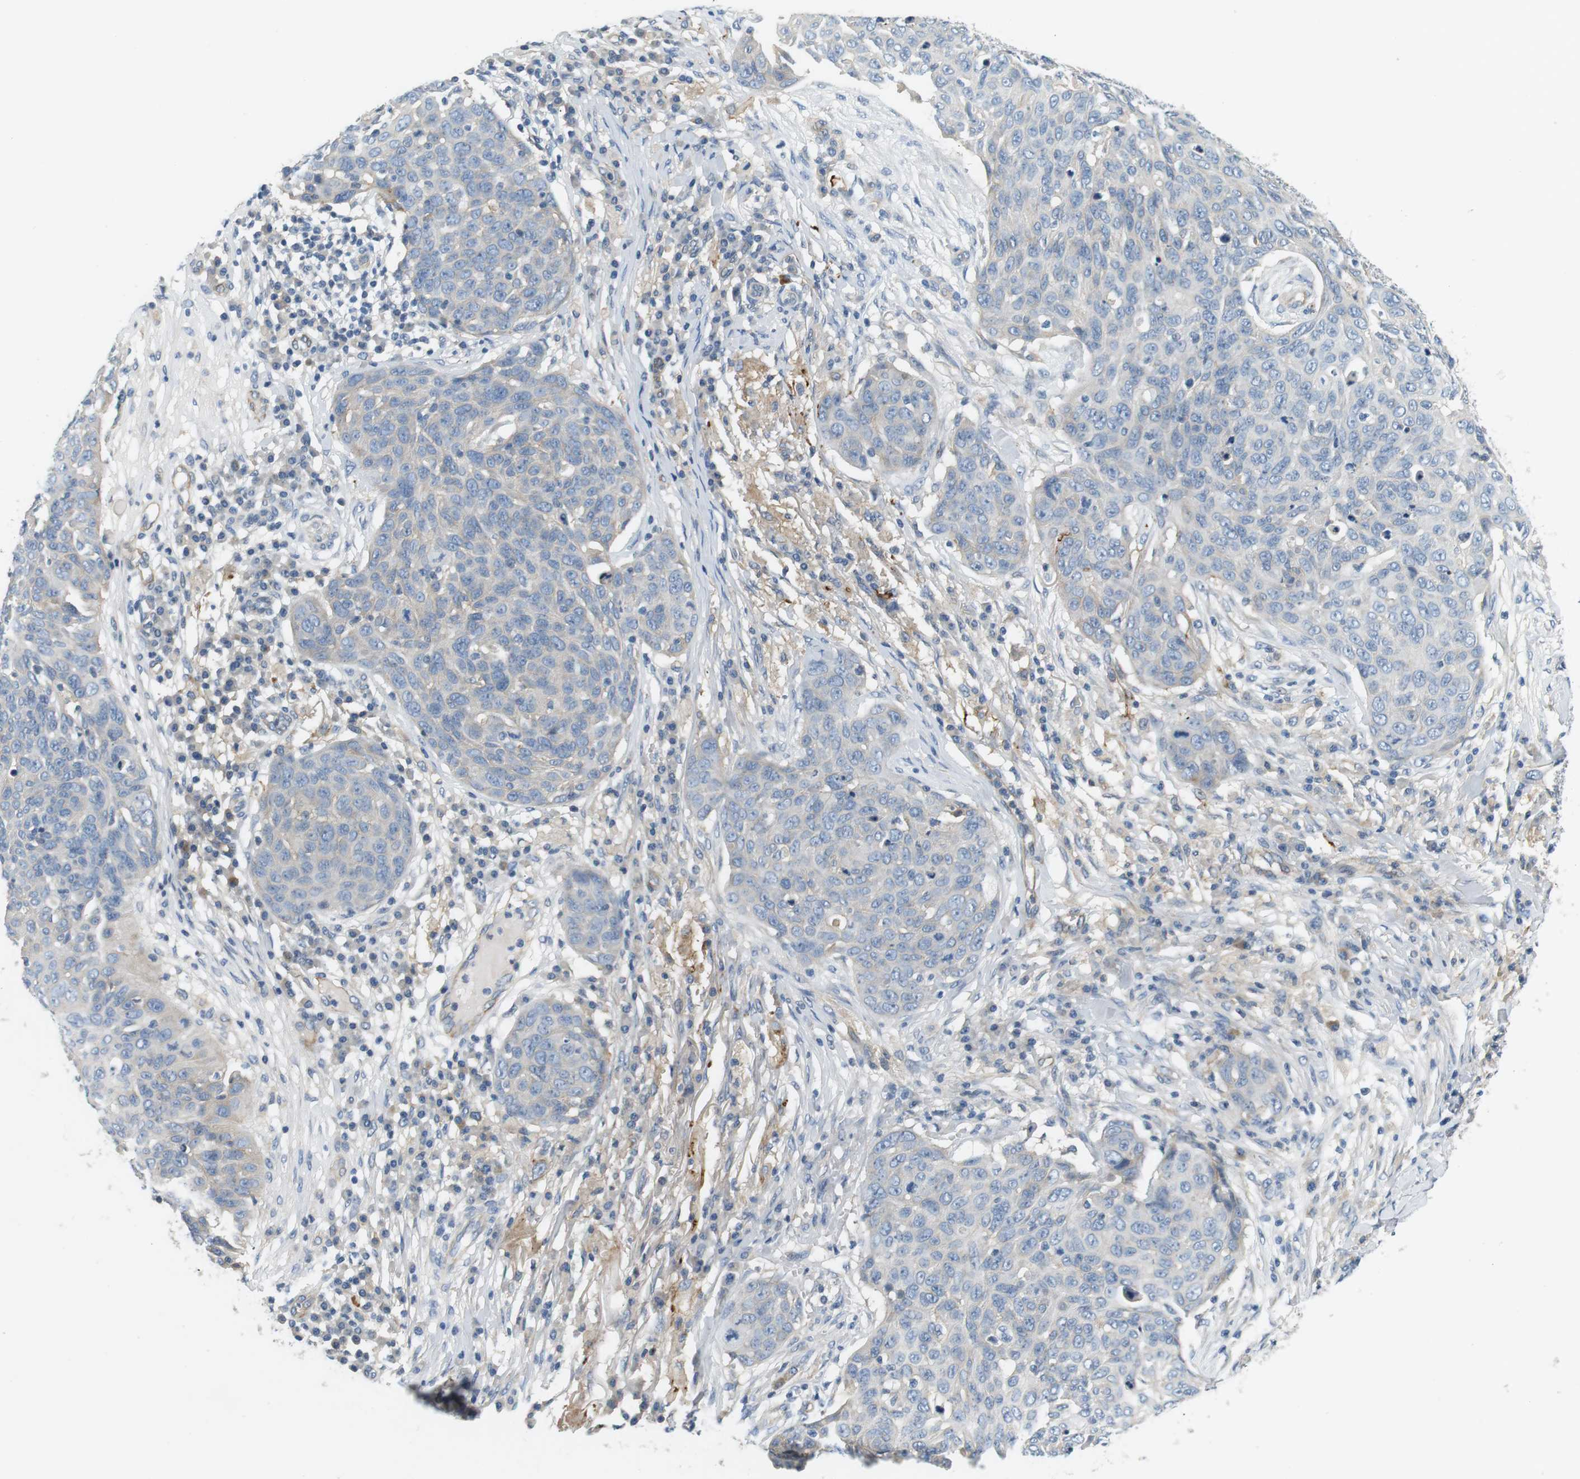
{"staining": {"intensity": "negative", "quantity": "none", "location": "none"}, "tissue": "skin cancer", "cell_type": "Tumor cells", "image_type": "cancer", "snomed": [{"axis": "morphology", "description": "Squamous cell carcinoma in situ, NOS"}, {"axis": "morphology", "description": "Squamous cell carcinoma, NOS"}, {"axis": "topography", "description": "Skin"}], "caption": "Tumor cells show no significant protein positivity in skin cancer.", "gene": "SLC30A1", "patient": {"sex": "male", "age": 93}}